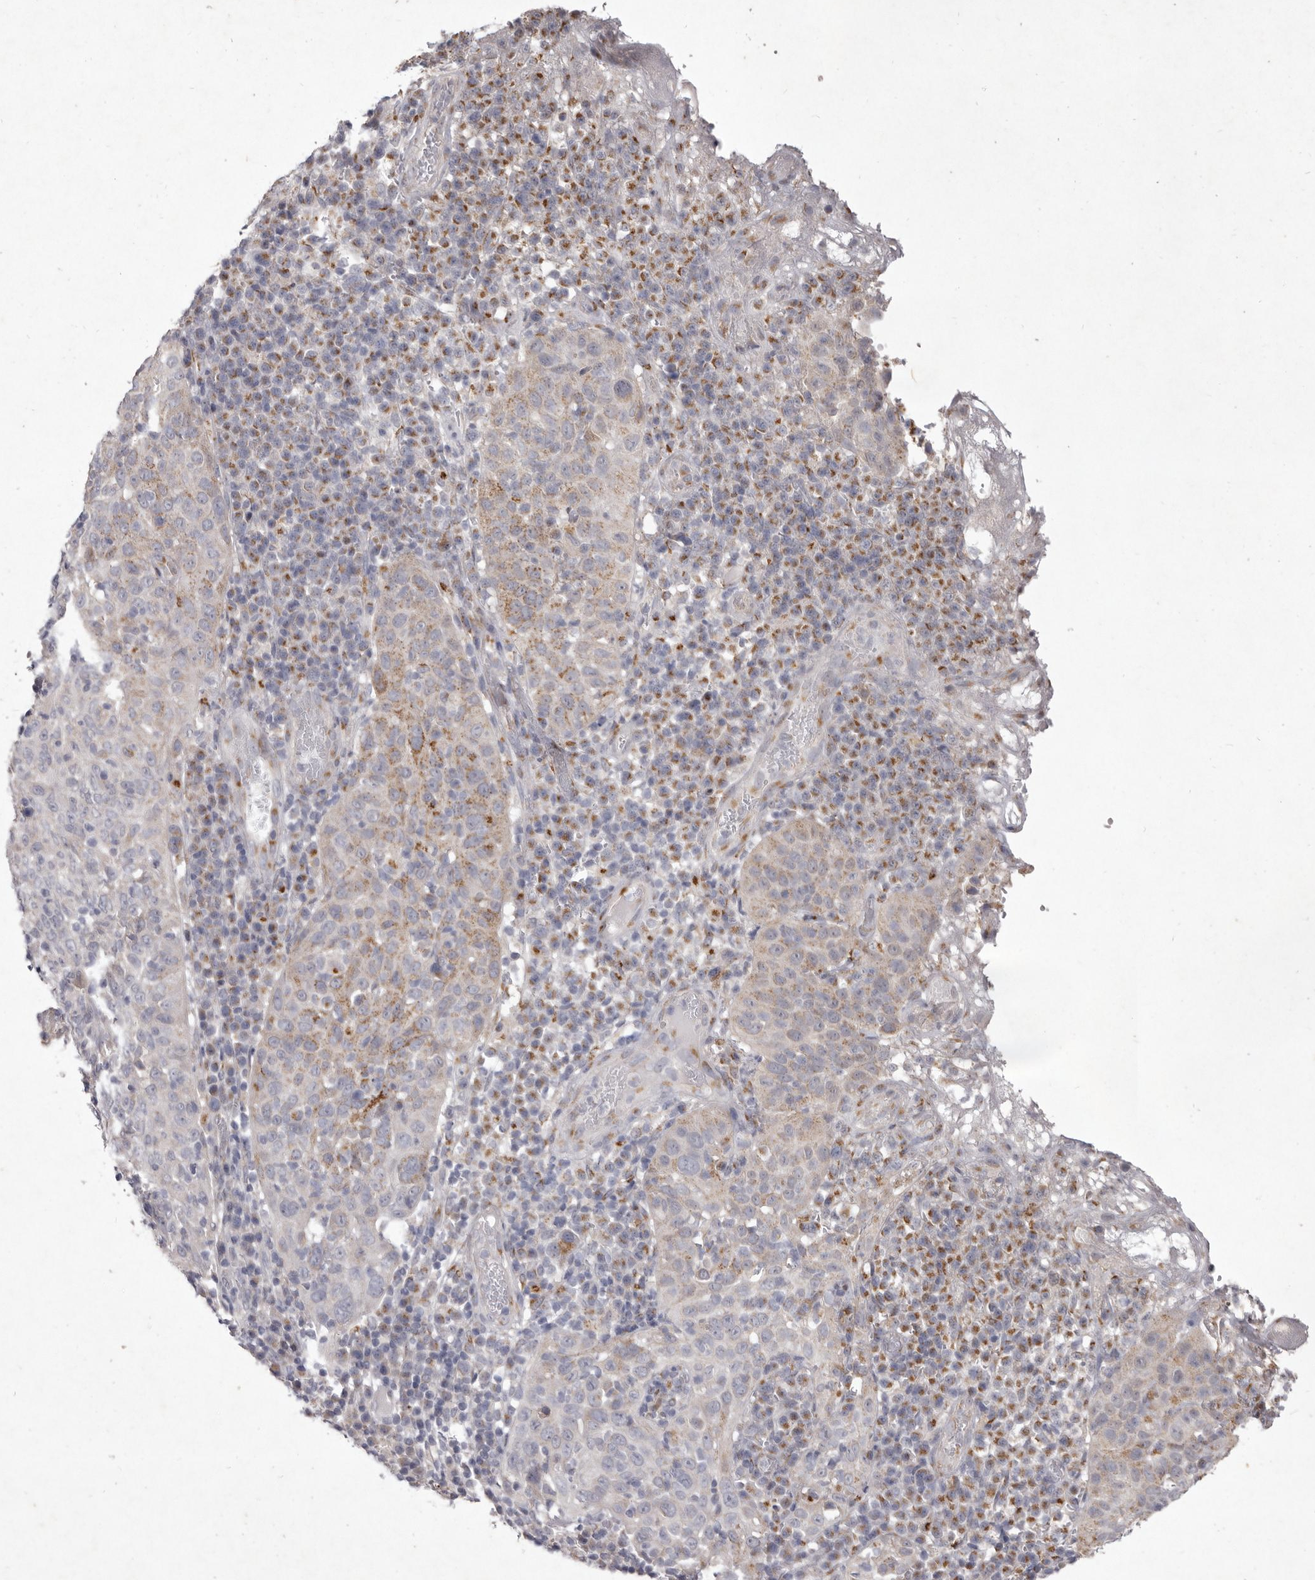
{"staining": {"intensity": "weak", "quantity": "25%-75%", "location": "cytoplasmic/membranous"}, "tissue": "cervical cancer", "cell_type": "Tumor cells", "image_type": "cancer", "snomed": [{"axis": "morphology", "description": "Squamous cell carcinoma, NOS"}, {"axis": "topography", "description": "Cervix"}], "caption": "A low amount of weak cytoplasmic/membranous staining is seen in about 25%-75% of tumor cells in cervical squamous cell carcinoma tissue.", "gene": "P2RX6", "patient": {"sex": "female", "age": 46}}